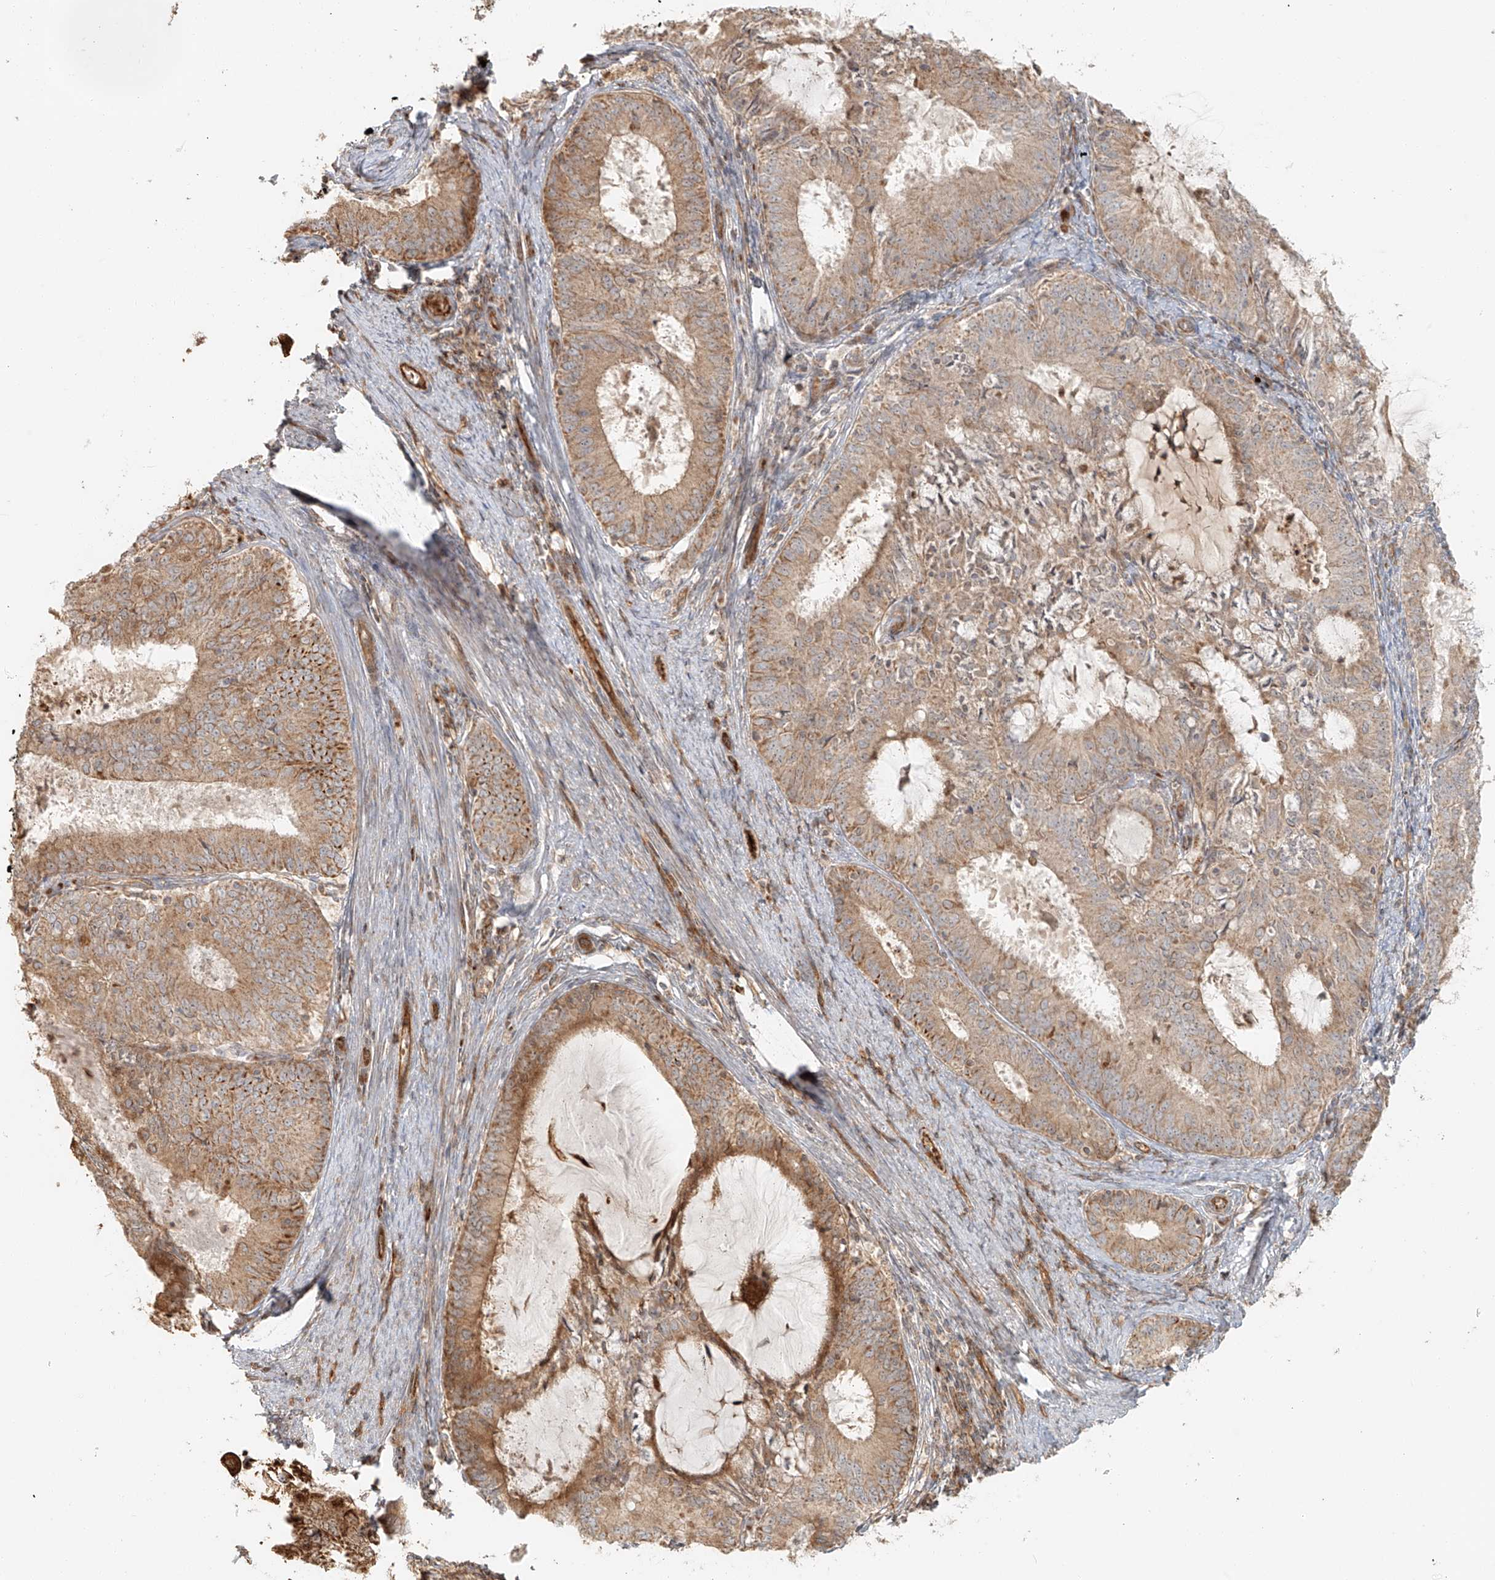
{"staining": {"intensity": "moderate", "quantity": ">75%", "location": "cytoplasmic/membranous"}, "tissue": "endometrial cancer", "cell_type": "Tumor cells", "image_type": "cancer", "snomed": [{"axis": "morphology", "description": "Adenocarcinoma, NOS"}, {"axis": "topography", "description": "Endometrium"}], "caption": "A histopathology image showing moderate cytoplasmic/membranous expression in approximately >75% of tumor cells in adenocarcinoma (endometrial), as visualized by brown immunohistochemical staining.", "gene": "MIPEP", "patient": {"sex": "female", "age": 57}}